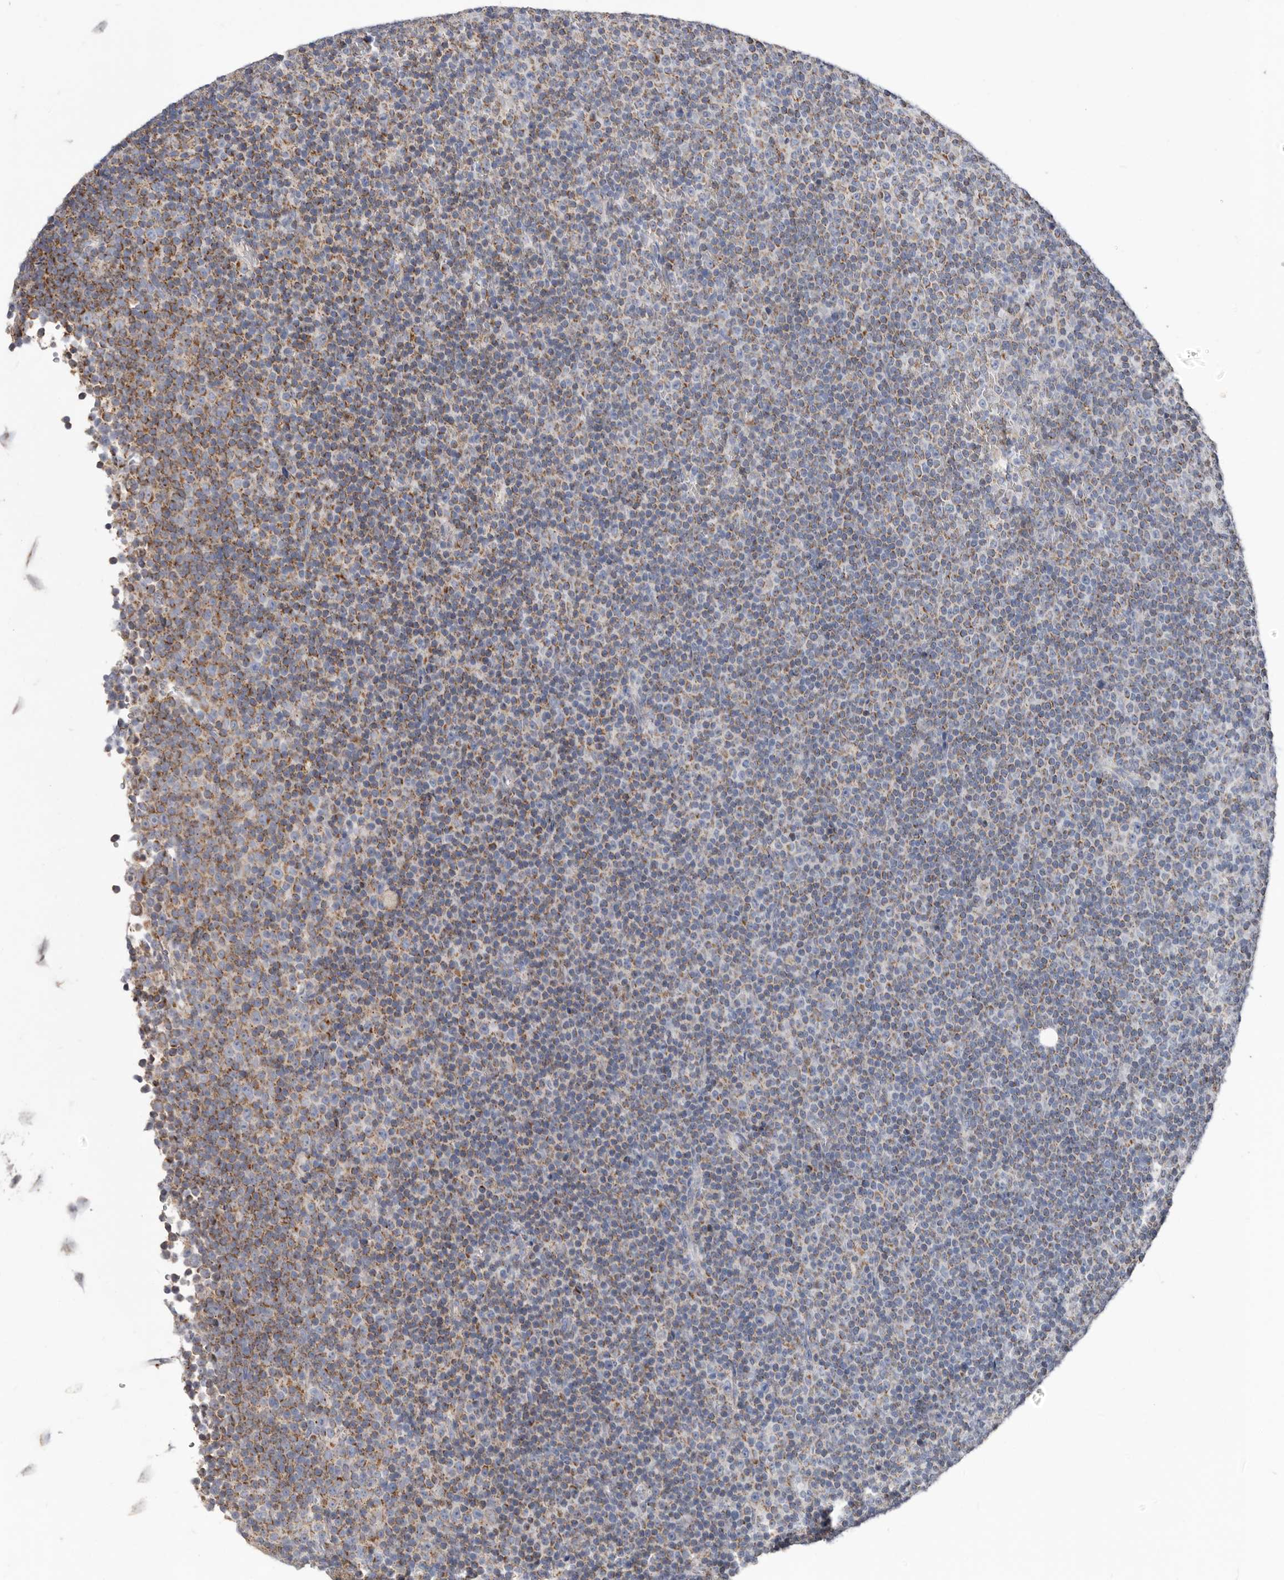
{"staining": {"intensity": "moderate", "quantity": "25%-75%", "location": "cytoplasmic/membranous"}, "tissue": "lymphoma", "cell_type": "Tumor cells", "image_type": "cancer", "snomed": [{"axis": "morphology", "description": "Malignant lymphoma, non-Hodgkin's type, Low grade"}, {"axis": "topography", "description": "Lymph node"}], "caption": "Immunohistochemical staining of human lymphoma demonstrates medium levels of moderate cytoplasmic/membranous positivity in approximately 25%-75% of tumor cells.", "gene": "RSPO2", "patient": {"sex": "female", "age": 67}}